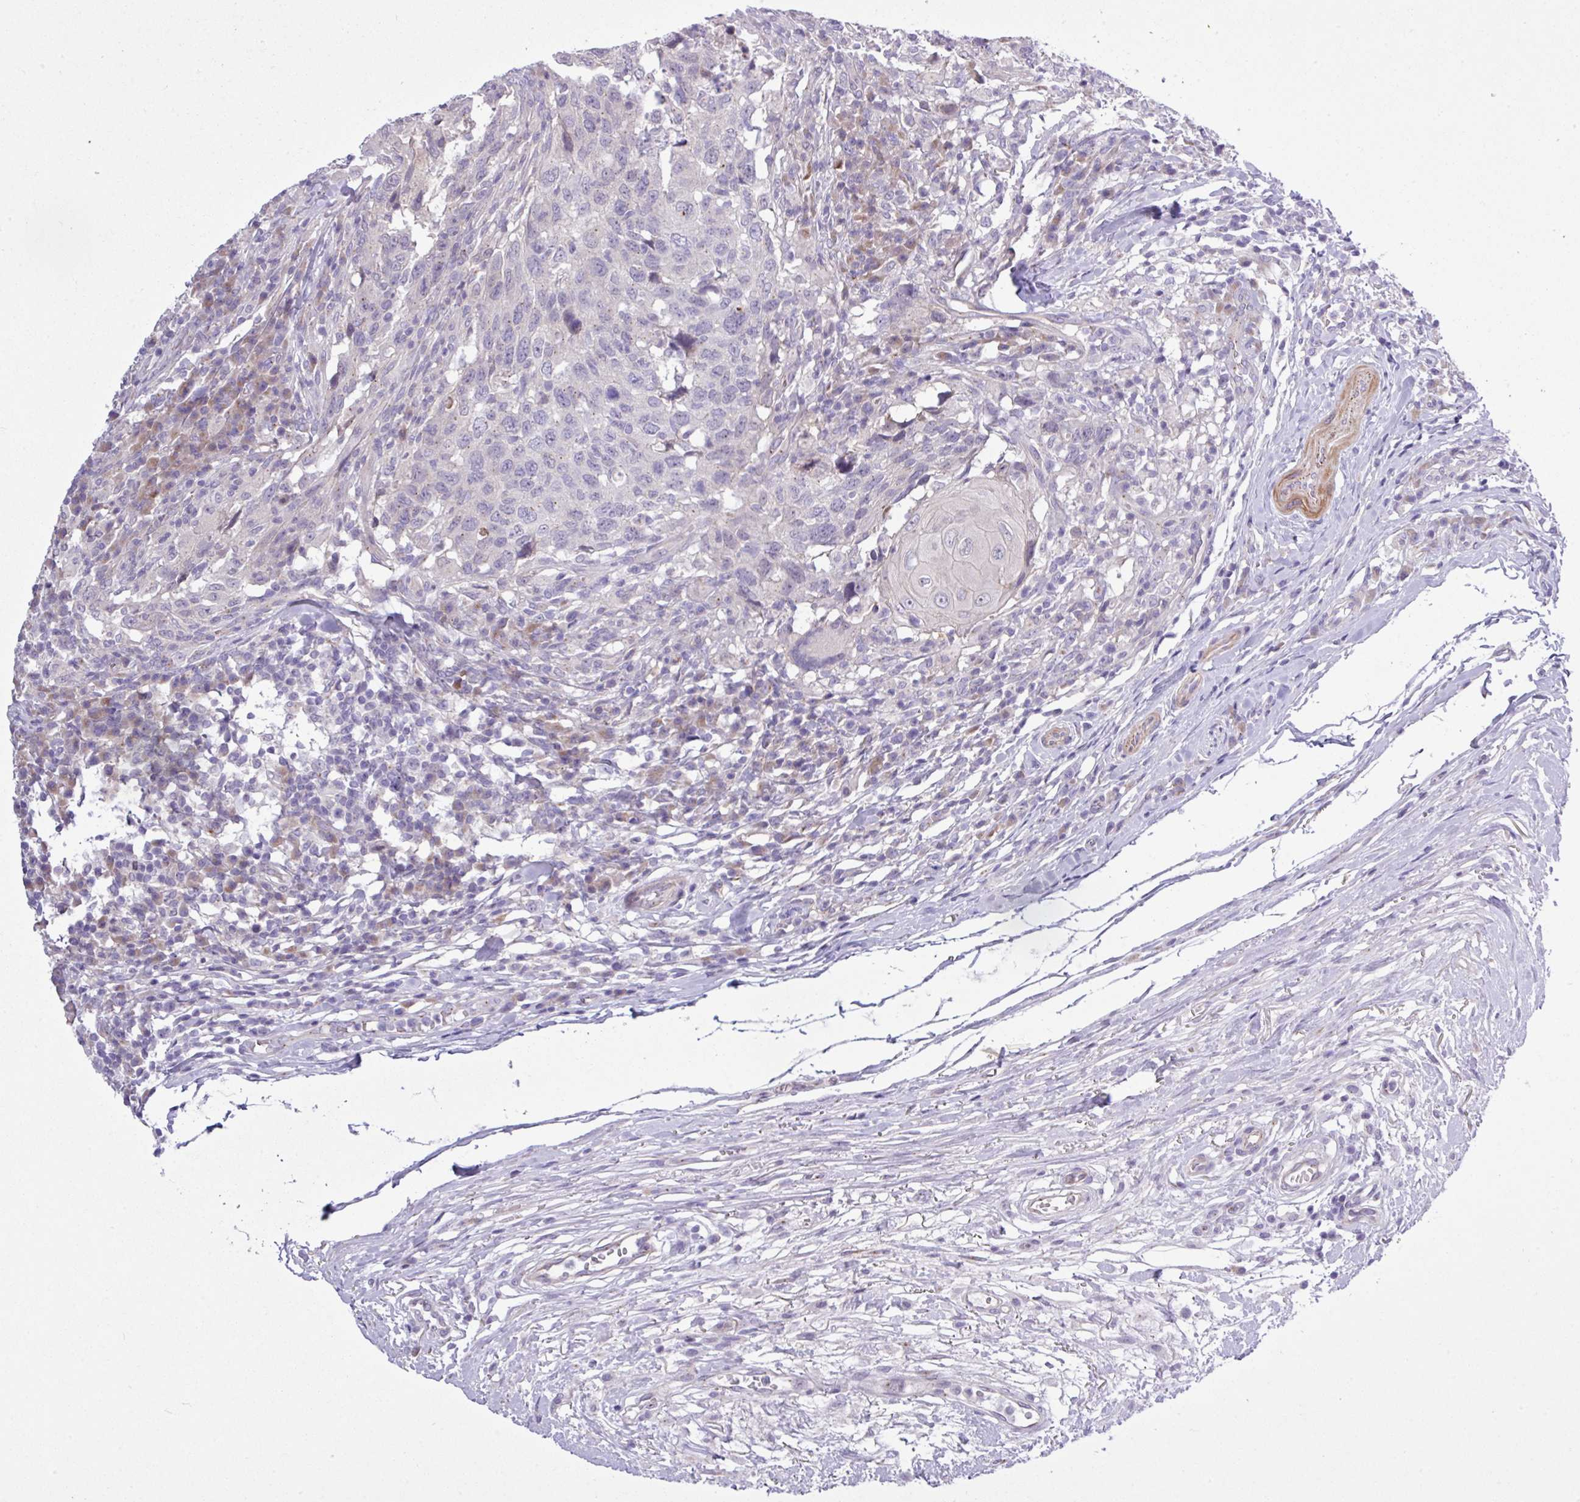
{"staining": {"intensity": "negative", "quantity": "none", "location": "none"}, "tissue": "head and neck cancer", "cell_type": "Tumor cells", "image_type": "cancer", "snomed": [{"axis": "morphology", "description": "Squamous cell carcinoma, NOS"}, {"axis": "topography", "description": "Head-Neck"}], "caption": "A histopathology image of head and neck squamous cell carcinoma stained for a protein reveals no brown staining in tumor cells.", "gene": "SPINK8", "patient": {"sex": "male", "age": 66}}